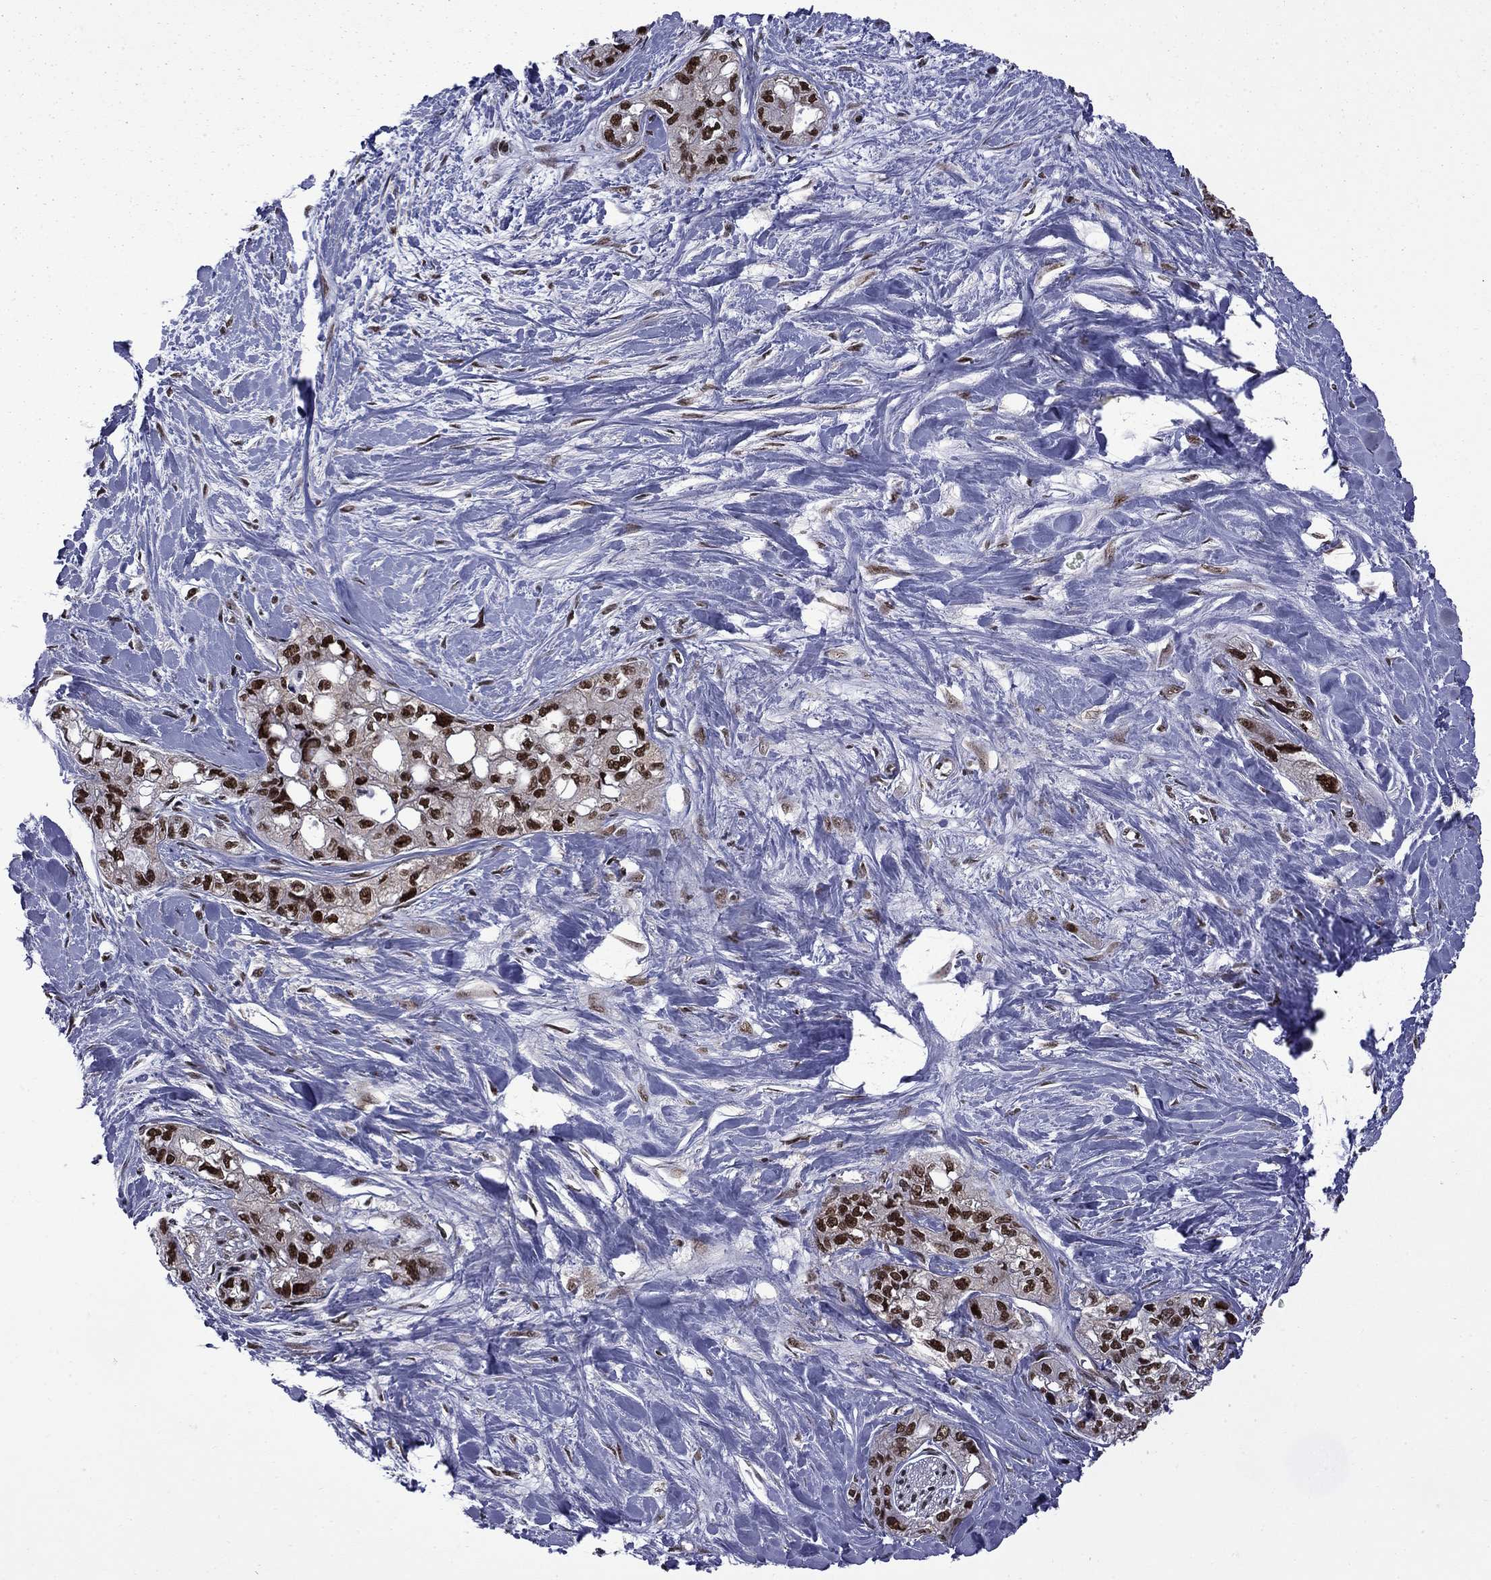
{"staining": {"intensity": "strong", "quantity": ">75%", "location": "nuclear"}, "tissue": "pancreatic cancer", "cell_type": "Tumor cells", "image_type": "cancer", "snomed": [{"axis": "morphology", "description": "Adenocarcinoma, NOS"}, {"axis": "topography", "description": "Pancreas"}], "caption": "Strong nuclear protein staining is appreciated in approximately >75% of tumor cells in pancreatic adenocarcinoma.", "gene": "MED25", "patient": {"sex": "female", "age": 50}}